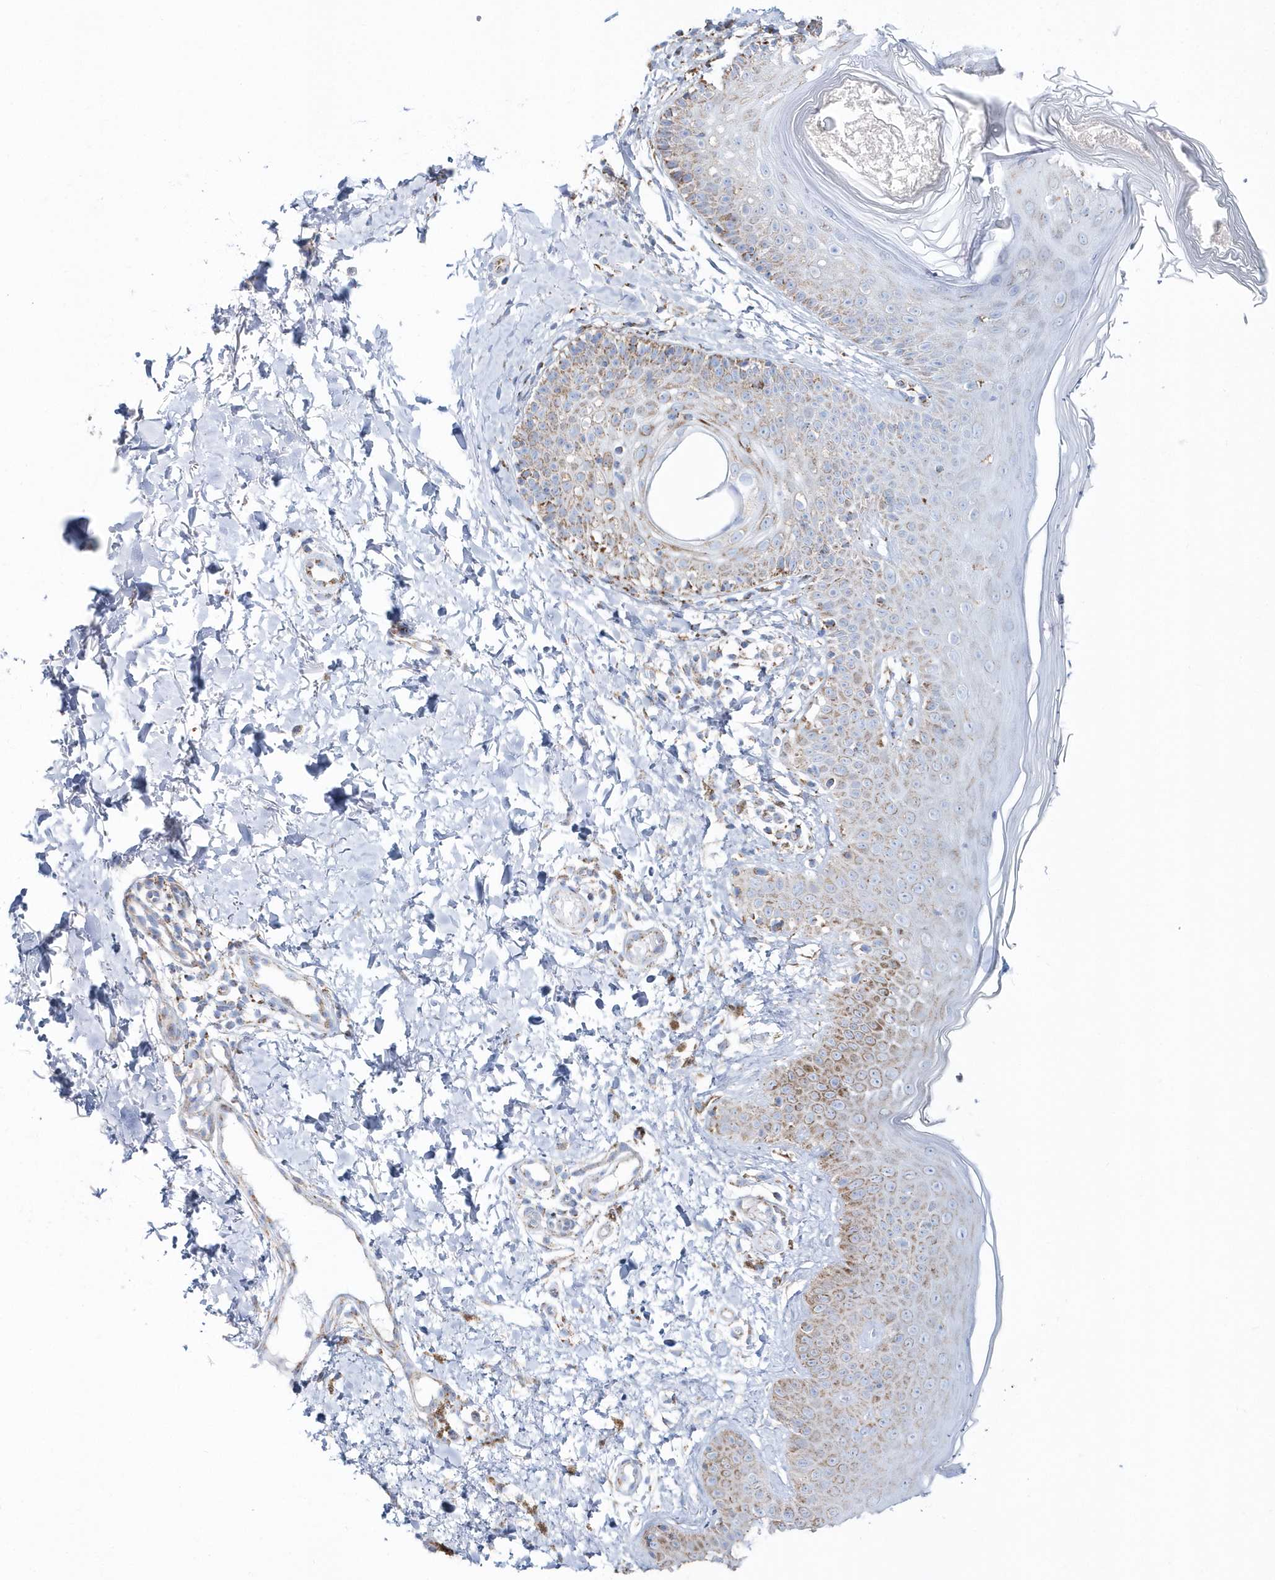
{"staining": {"intensity": "weak", "quantity": "<25%", "location": "cytoplasmic/membranous"}, "tissue": "skin", "cell_type": "Fibroblasts", "image_type": "normal", "snomed": [{"axis": "morphology", "description": "Normal tissue, NOS"}, {"axis": "topography", "description": "Skin"}], "caption": "Immunohistochemistry (IHC) of unremarkable skin displays no expression in fibroblasts.", "gene": "TMCO6", "patient": {"sex": "male", "age": 52}}